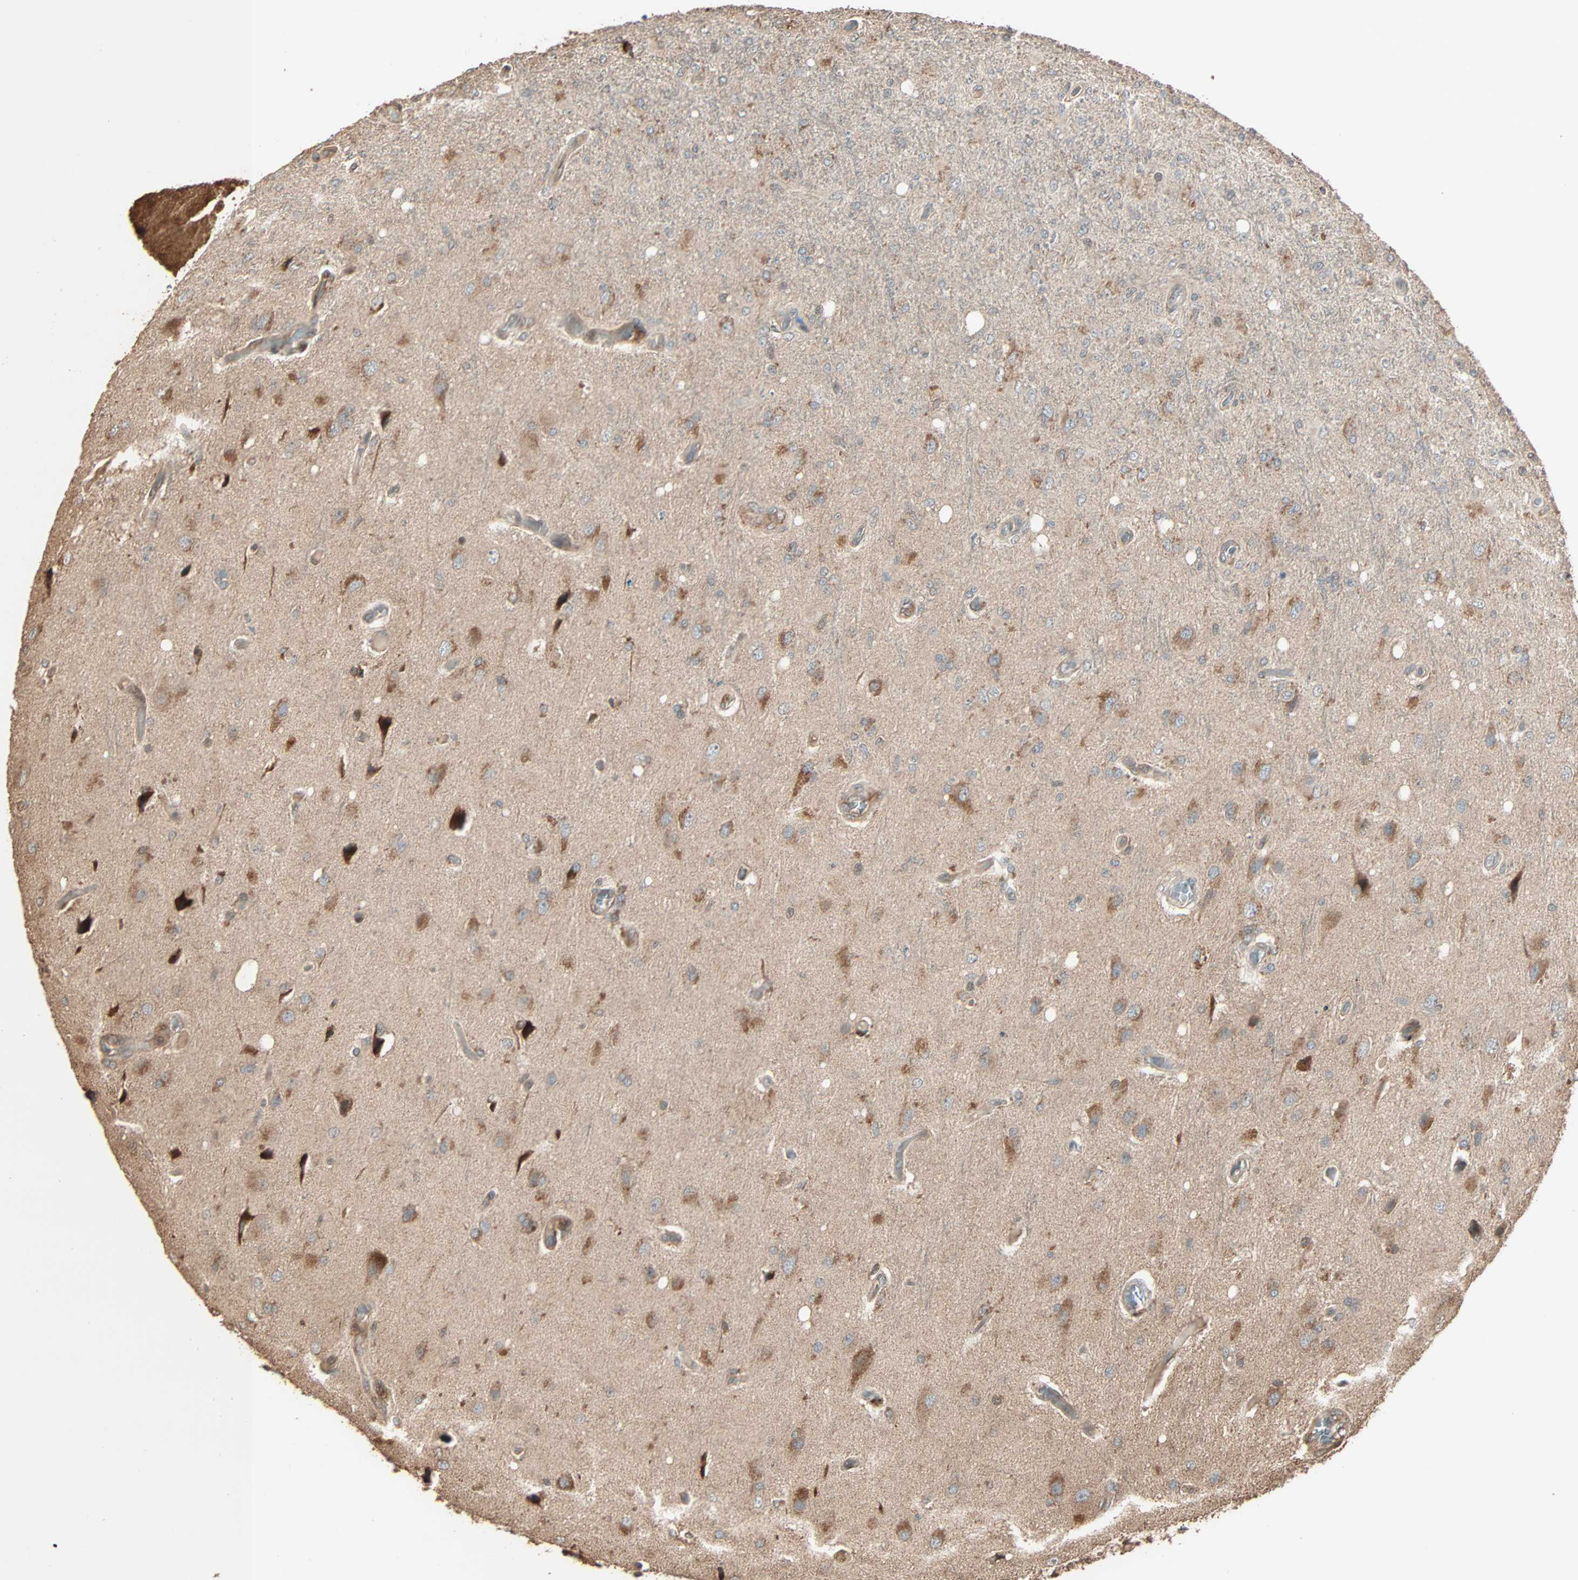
{"staining": {"intensity": "moderate", "quantity": "25%-75%", "location": "cytoplasmic/membranous"}, "tissue": "glioma", "cell_type": "Tumor cells", "image_type": "cancer", "snomed": [{"axis": "morphology", "description": "Normal tissue, NOS"}, {"axis": "morphology", "description": "Glioma, malignant, High grade"}, {"axis": "topography", "description": "Cerebral cortex"}], "caption": "This photomicrograph exhibits immunohistochemistry staining of glioma, with medium moderate cytoplasmic/membranous positivity in approximately 25%-75% of tumor cells.", "gene": "CALCRL", "patient": {"sex": "male", "age": 77}}